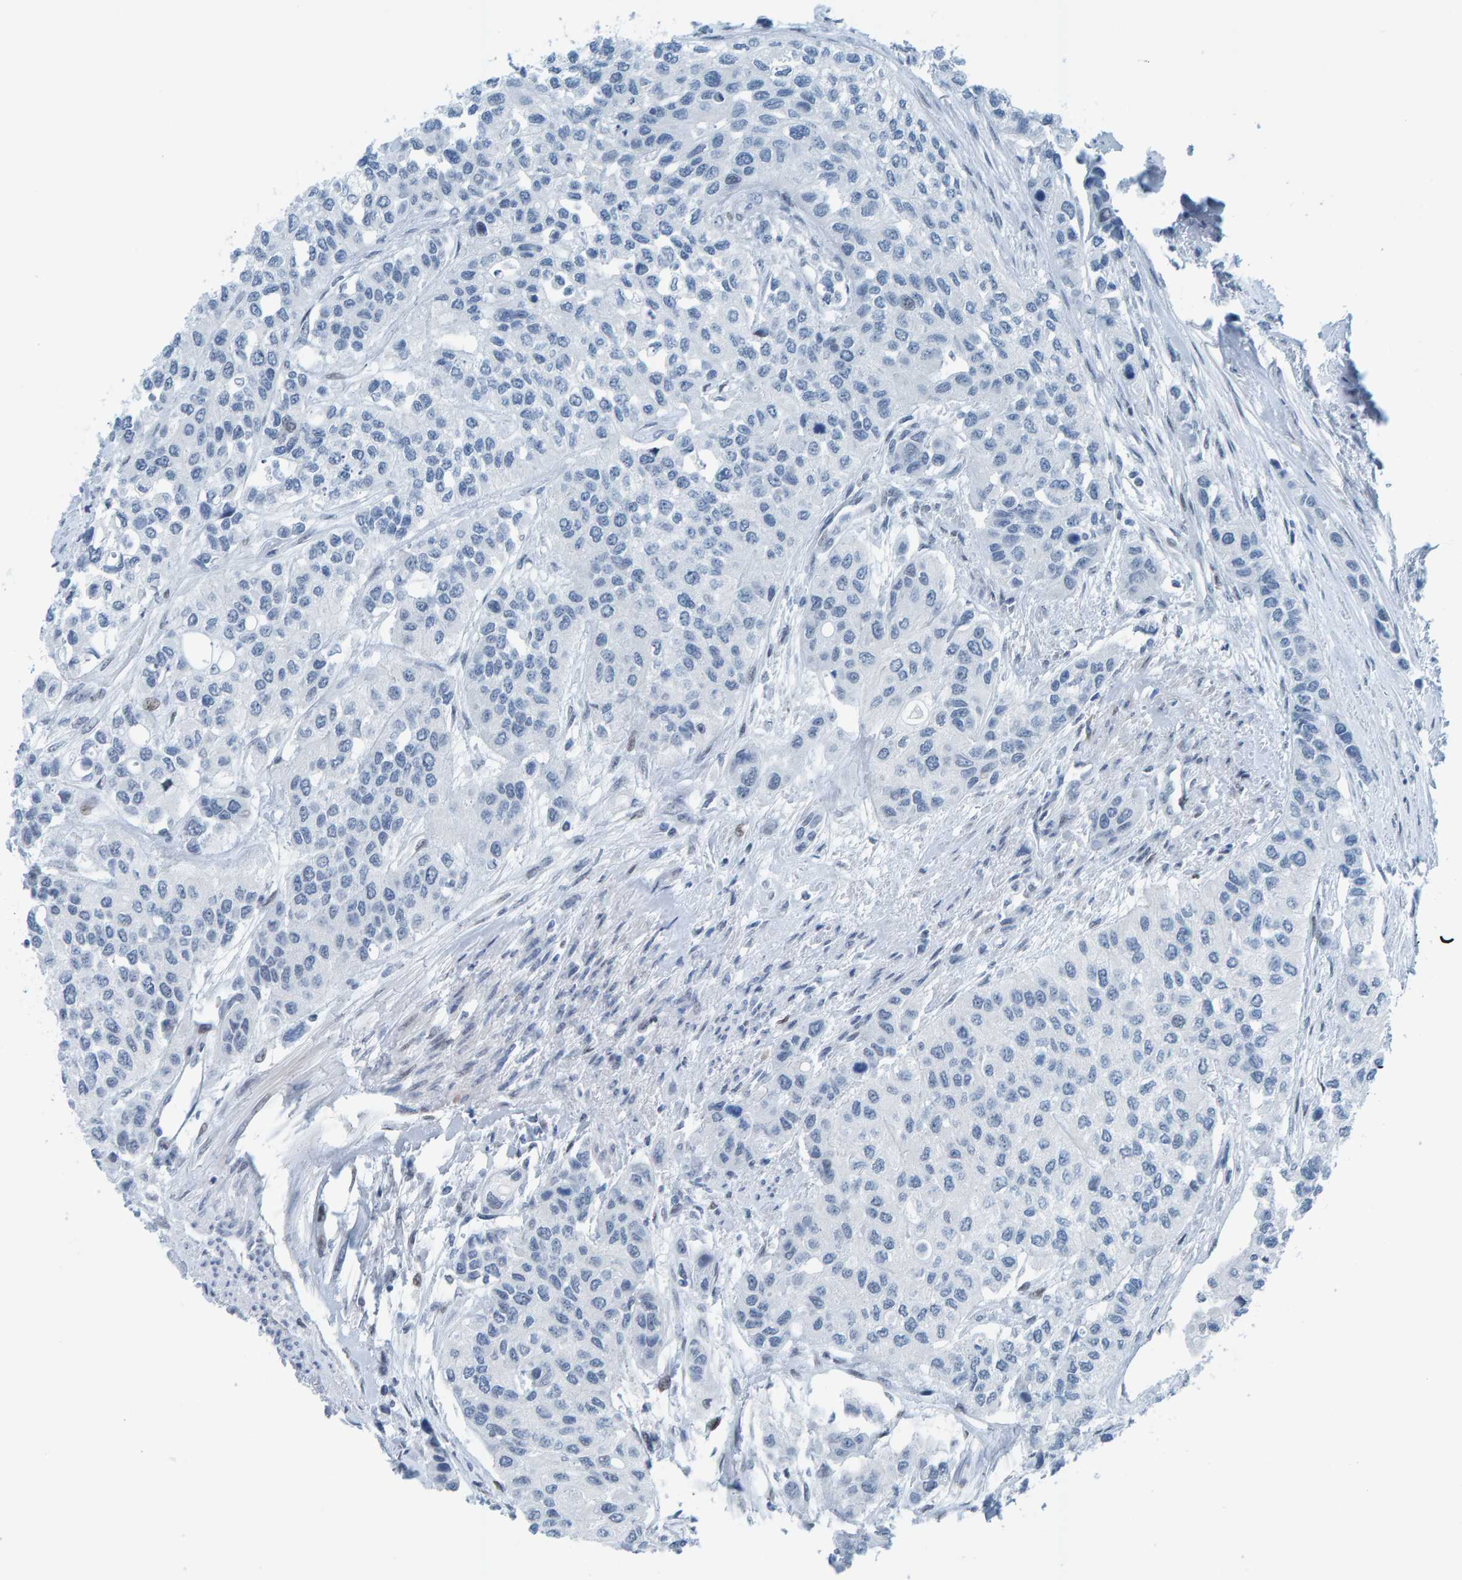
{"staining": {"intensity": "negative", "quantity": "none", "location": "none"}, "tissue": "urothelial cancer", "cell_type": "Tumor cells", "image_type": "cancer", "snomed": [{"axis": "morphology", "description": "Urothelial carcinoma, High grade"}, {"axis": "topography", "description": "Urinary bladder"}], "caption": "Image shows no protein staining in tumor cells of urothelial cancer tissue. The staining was performed using DAB to visualize the protein expression in brown, while the nuclei were stained in blue with hematoxylin (Magnification: 20x).", "gene": "CNP", "patient": {"sex": "female", "age": 56}}